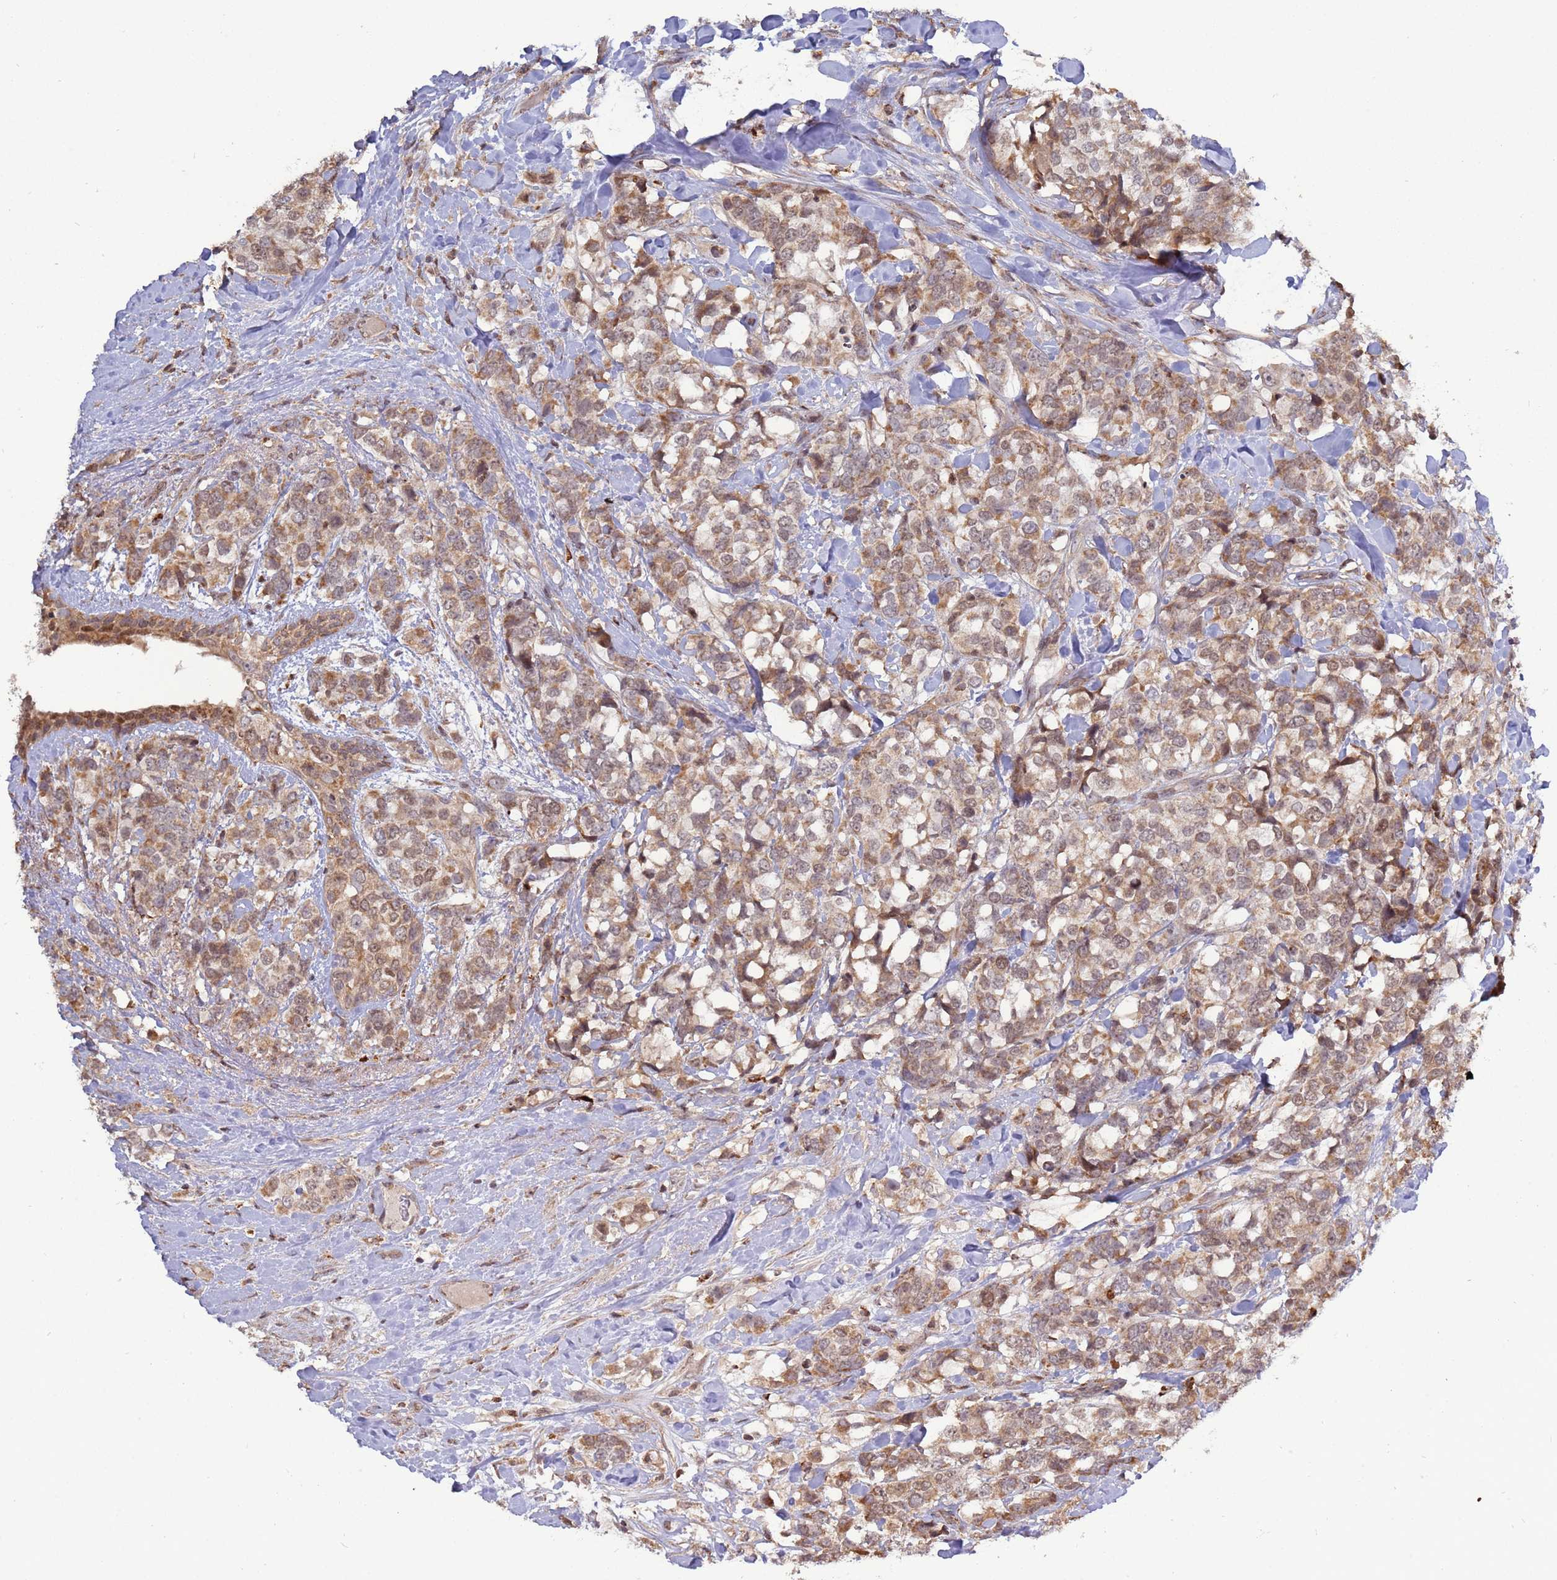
{"staining": {"intensity": "moderate", "quantity": ">75%", "location": "cytoplasmic/membranous"}, "tissue": "breast cancer", "cell_type": "Tumor cells", "image_type": "cancer", "snomed": [{"axis": "morphology", "description": "Lobular carcinoma"}, {"axis": "topography", "description": "Breast"}], "caption": "Breast cancer stained with immunohistochemistry (IHC) demonstrates moderate cytoplasmic/membranous positivity in about >75% of tumor cells.", "gene": "RCOR2", "patient": {"sex": "female", "age": 59}}